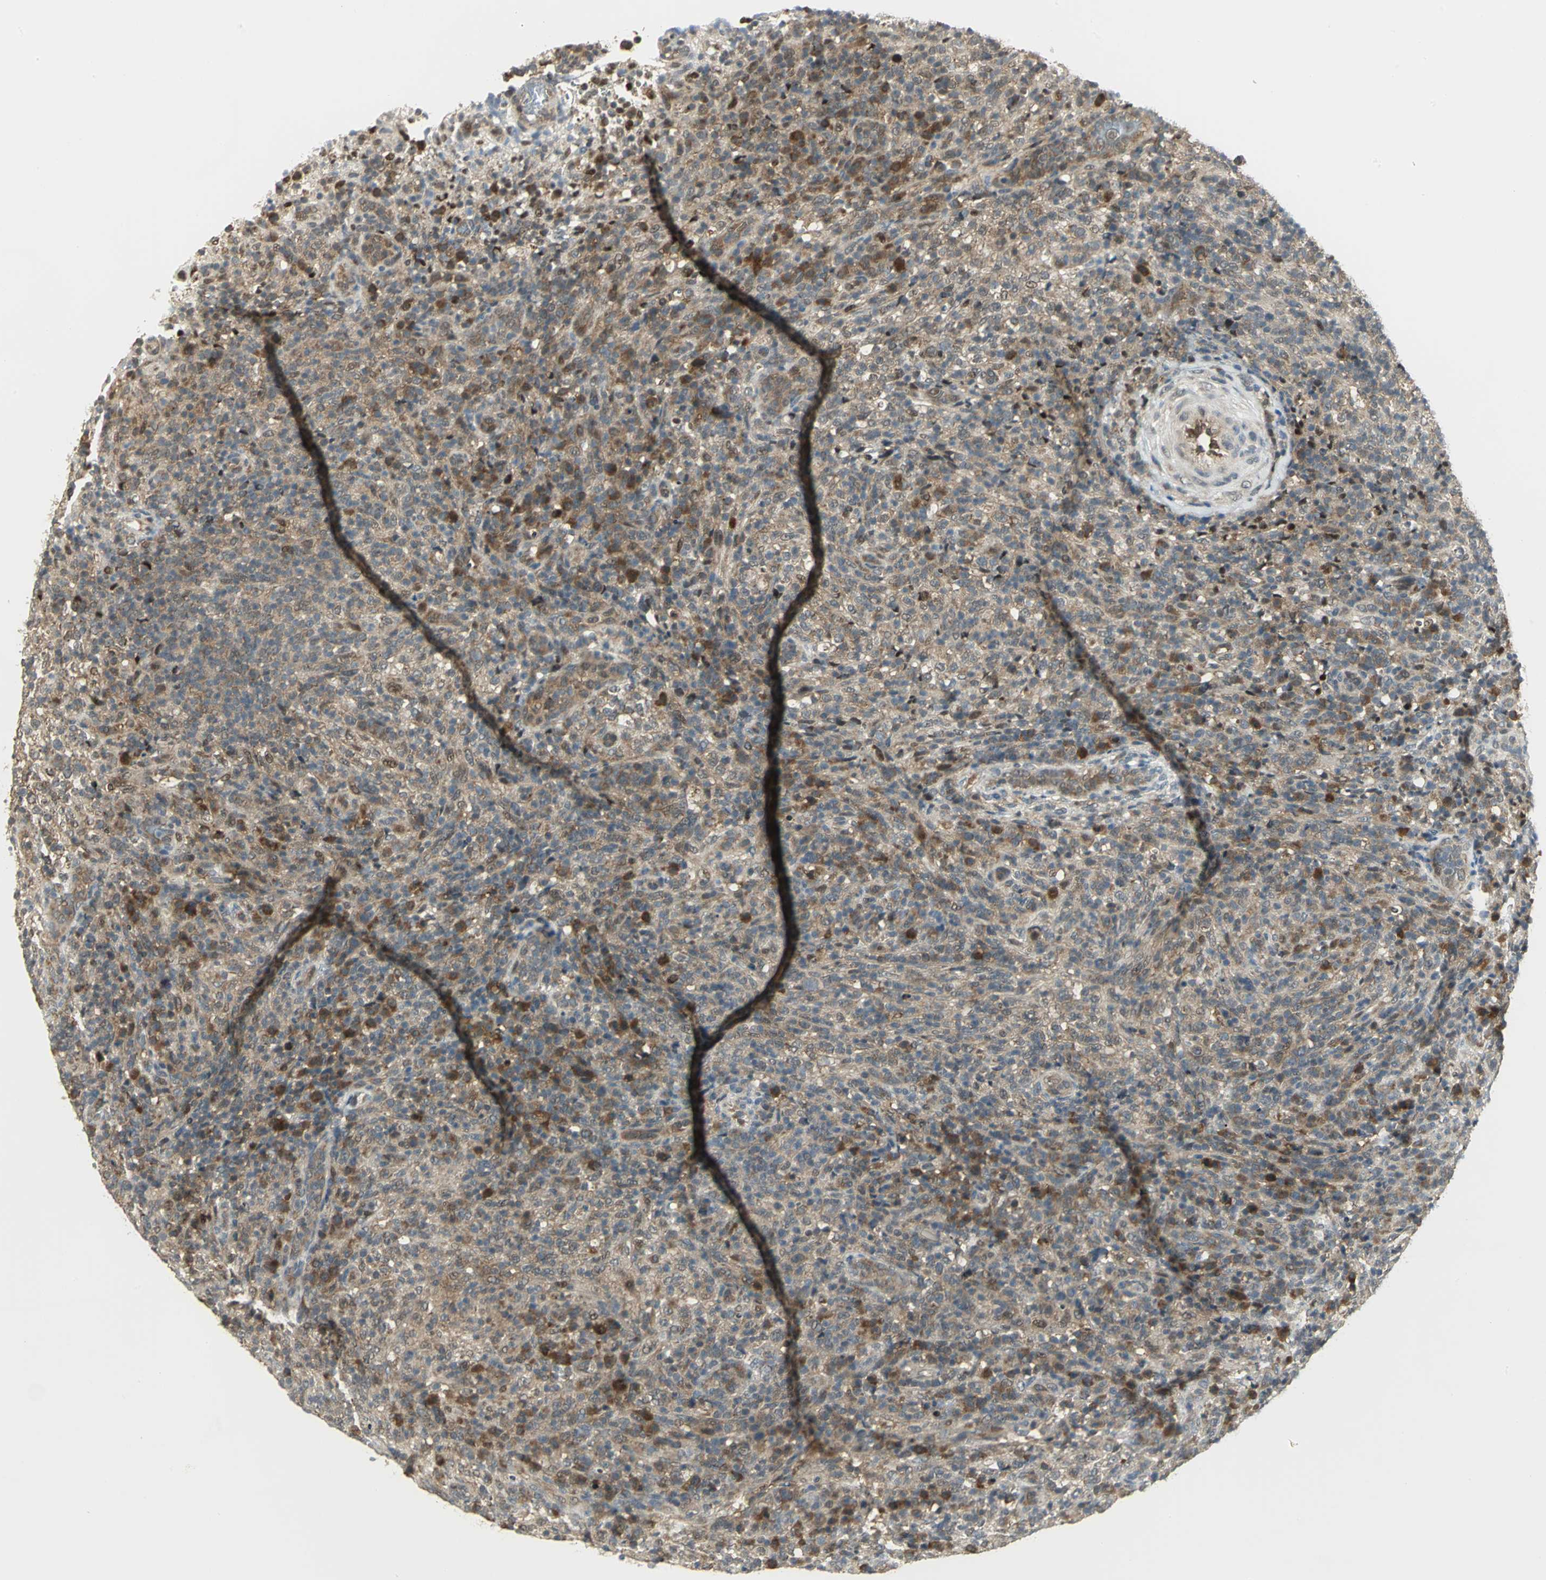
{"staining": {"intensity": "moderate", "quantity": "25%-75%", "location": "cytoplasmic/membranous"}, "tissue": "lymphoma", "cell_type": "Tumor cells", "image_type": "cancer", "snomed": [{"axis": "morphology", "description": "Malignant lymphoma, non-Hodgkin's type, High grade"}, {"axis": "topography", "description": "Lymph node"}], "caption": "Moderate cytoplasmic/membranous positivity is present in approximately 25%-75% of tumor cells in high-grade malignant lymphoma, non-Hodgkin's type. (Stains: DAB in brown, nuclei in blue, Microscopy: brightfield microscopy at high magnification).", "gene": "PSMC4", "patient": {"sex": "female", "age": 76}}